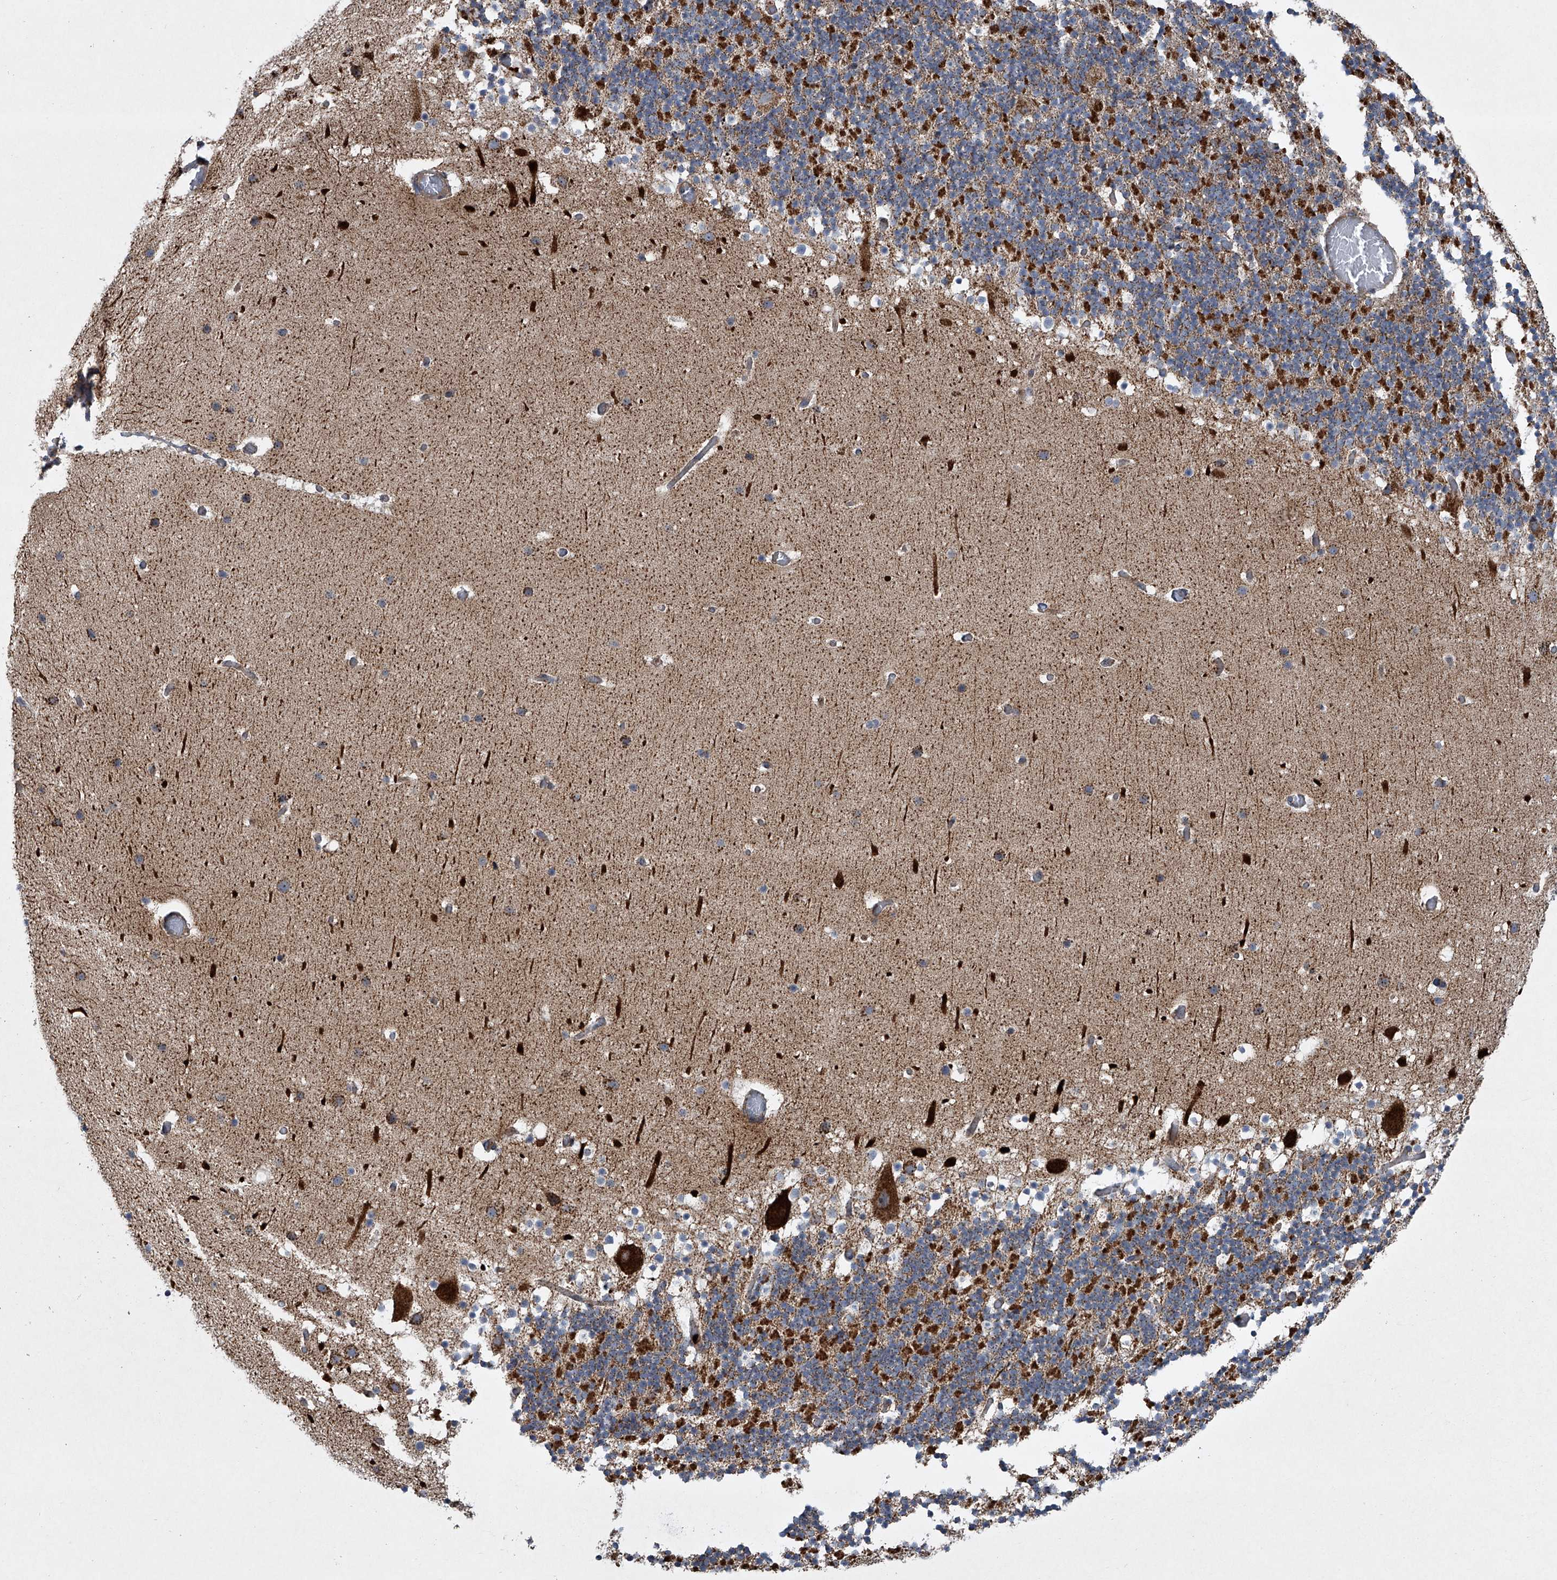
{"staining": {"intensity": "strong", "quantity": "25%-75%", "location": "cytoplasmic/membranous"}, "tissue": "cerebellum", "cell_type": "Cells in granular layer", "image_type": "normal", "snomed": [{"axis": "morphology", "description": "Normal tissue, NOS"}, {"axis": "topography", "description": "Cerebellum"}], "caption": "Approximately 25%-75% of cells in granular layer in normal cerebellum reveal strong cytoplasmic/membranous protein positivity as visualized by brown immunohistochemical staining.", "gene": "STRADA", "patient": {"sex": "male", "age": 57}}